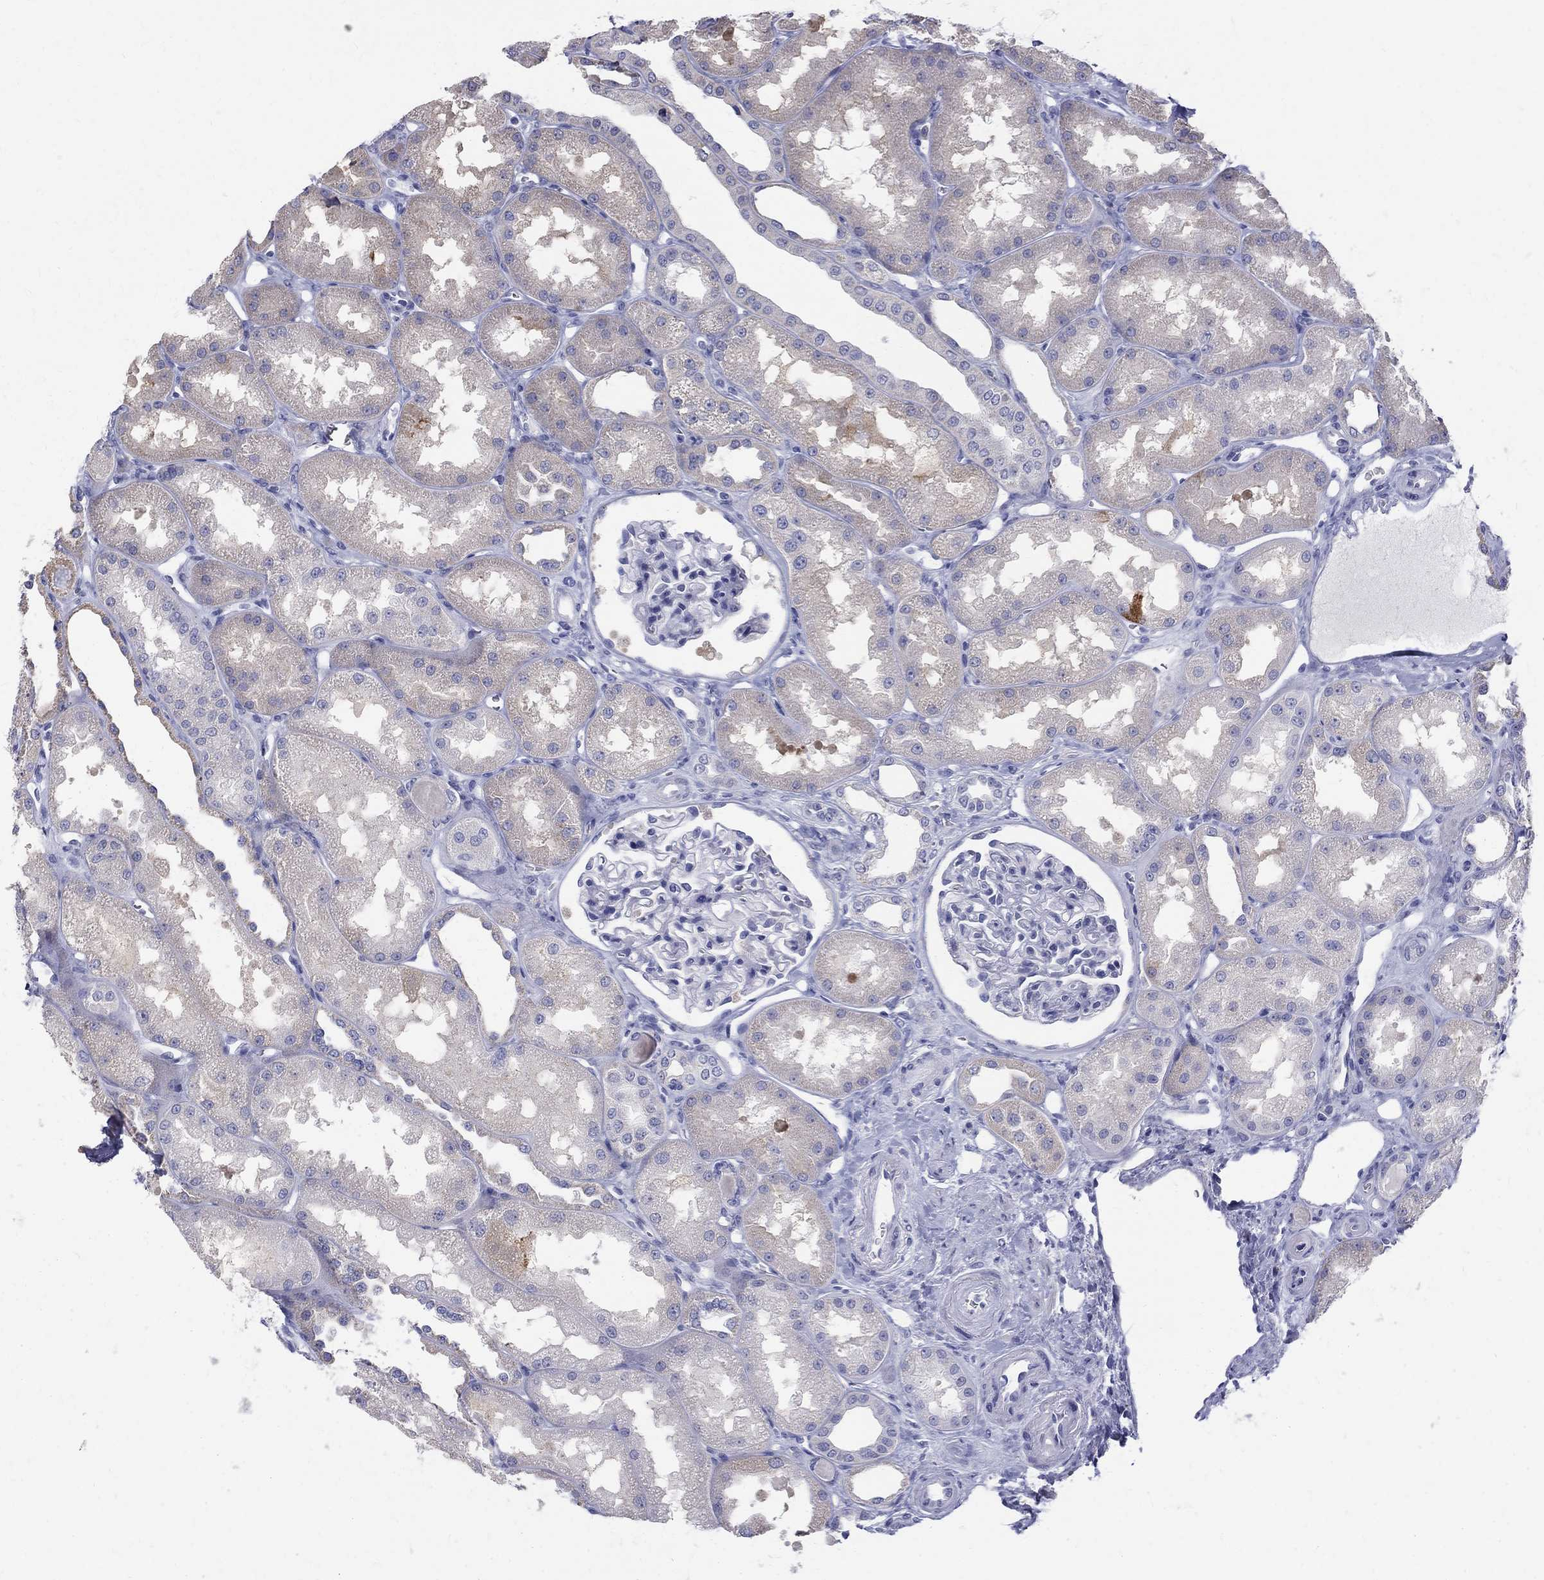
{"staining": {"intensity": "negative", "quantity": "none", "location": "none"}, "tissue": "kidney", "cell_type": "Cells in glomeruli", "image_type": "normal", "snomed": [{"axis": "morphology", "description": "Normal tissue, NOS"}, {"axis": "topography", "description": "Kidney"}], "caption": "A histopathology image of kidney stained for a protein reveals no brown staining in cells in glomeruli.", "gene": "AGER", "patient": {"sex": "male", "age": 61}}